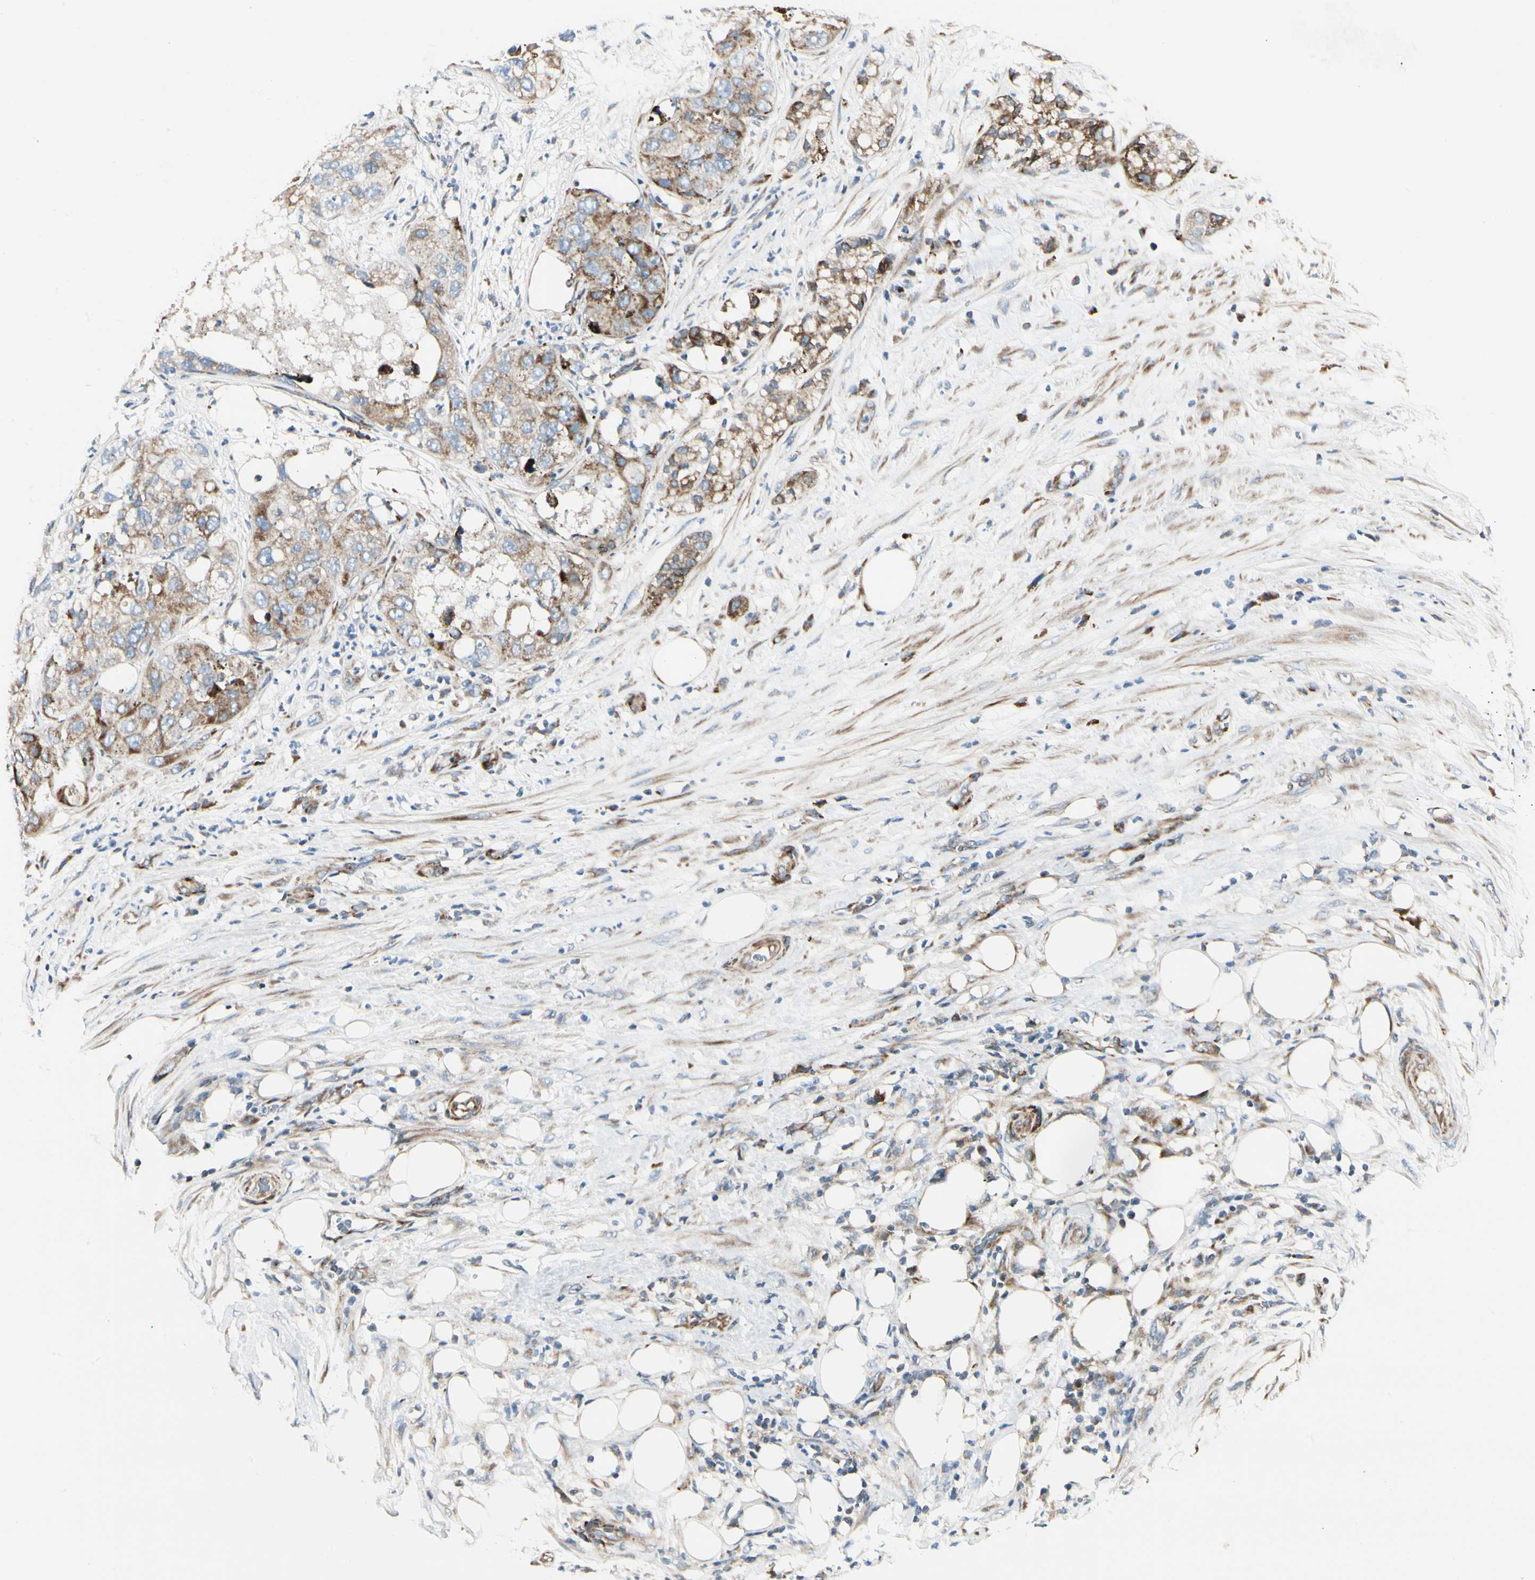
{"staining": {"intensity": "moderate", "quantity": ">75%", "location": "cytoplasmic/membranous"}, "tissue": "pancreatic cancer", "cell_type": "Tumor cells", "image_type": "cancer", "snomed": [{"axis": "morphology", "description": "Adenocarcinoma, NOS"}, {"axis": "topography", "description": "Pancreas"}], "caption": "High-power microscopy captured an immunohistochemistry photomicrograph of pancreatic cancer, revealing moderate cytoplasmic/membranous positivity in approximately >75% of tumor cells. The protein is shown in brown color, while the nuclei are stained blue.", "gene": "MRPL9", "patient": {"sex": "female", "age": 78}}